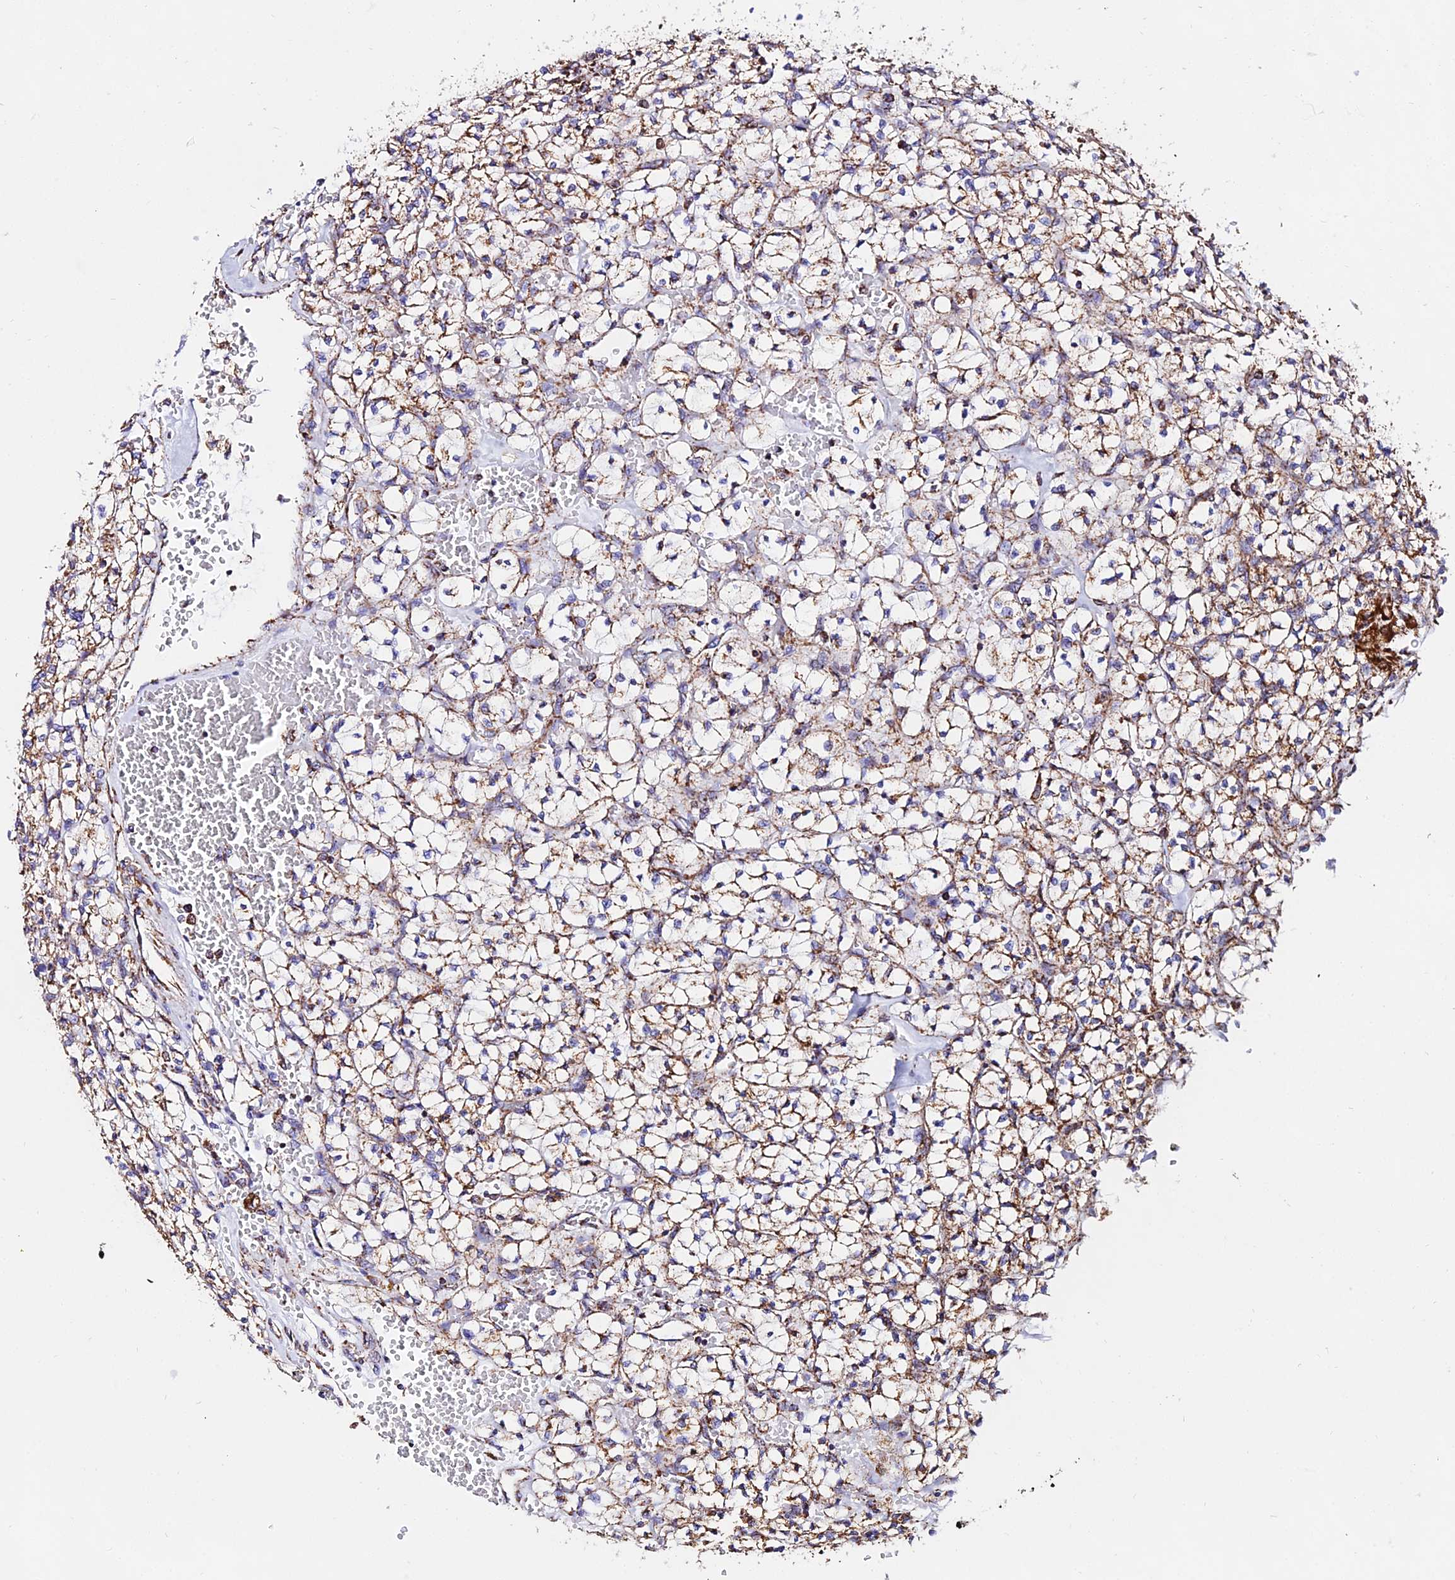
{"staining": {"intensity": "moderate", "quantity": ">75%", "location": "cytoplasmic/membranous"}, "tissue": "renal cancer", "cell_type": "Tumor cells", "image_type": "cancer", "snomed": [{"axis": "morphology", "description": "Adenocarcinoma, NOS"}, {"axis": "topography", "description": "Kidney"}], "caption": "Renal cancer (adenocarcinoma) stained for a protein (brown) shows moderate cytoplasmic/membranous positive positivity in about >75% of tumor cells.", "gene": "ATP5PD", "patient": {"sex": "female", "age": 64}}